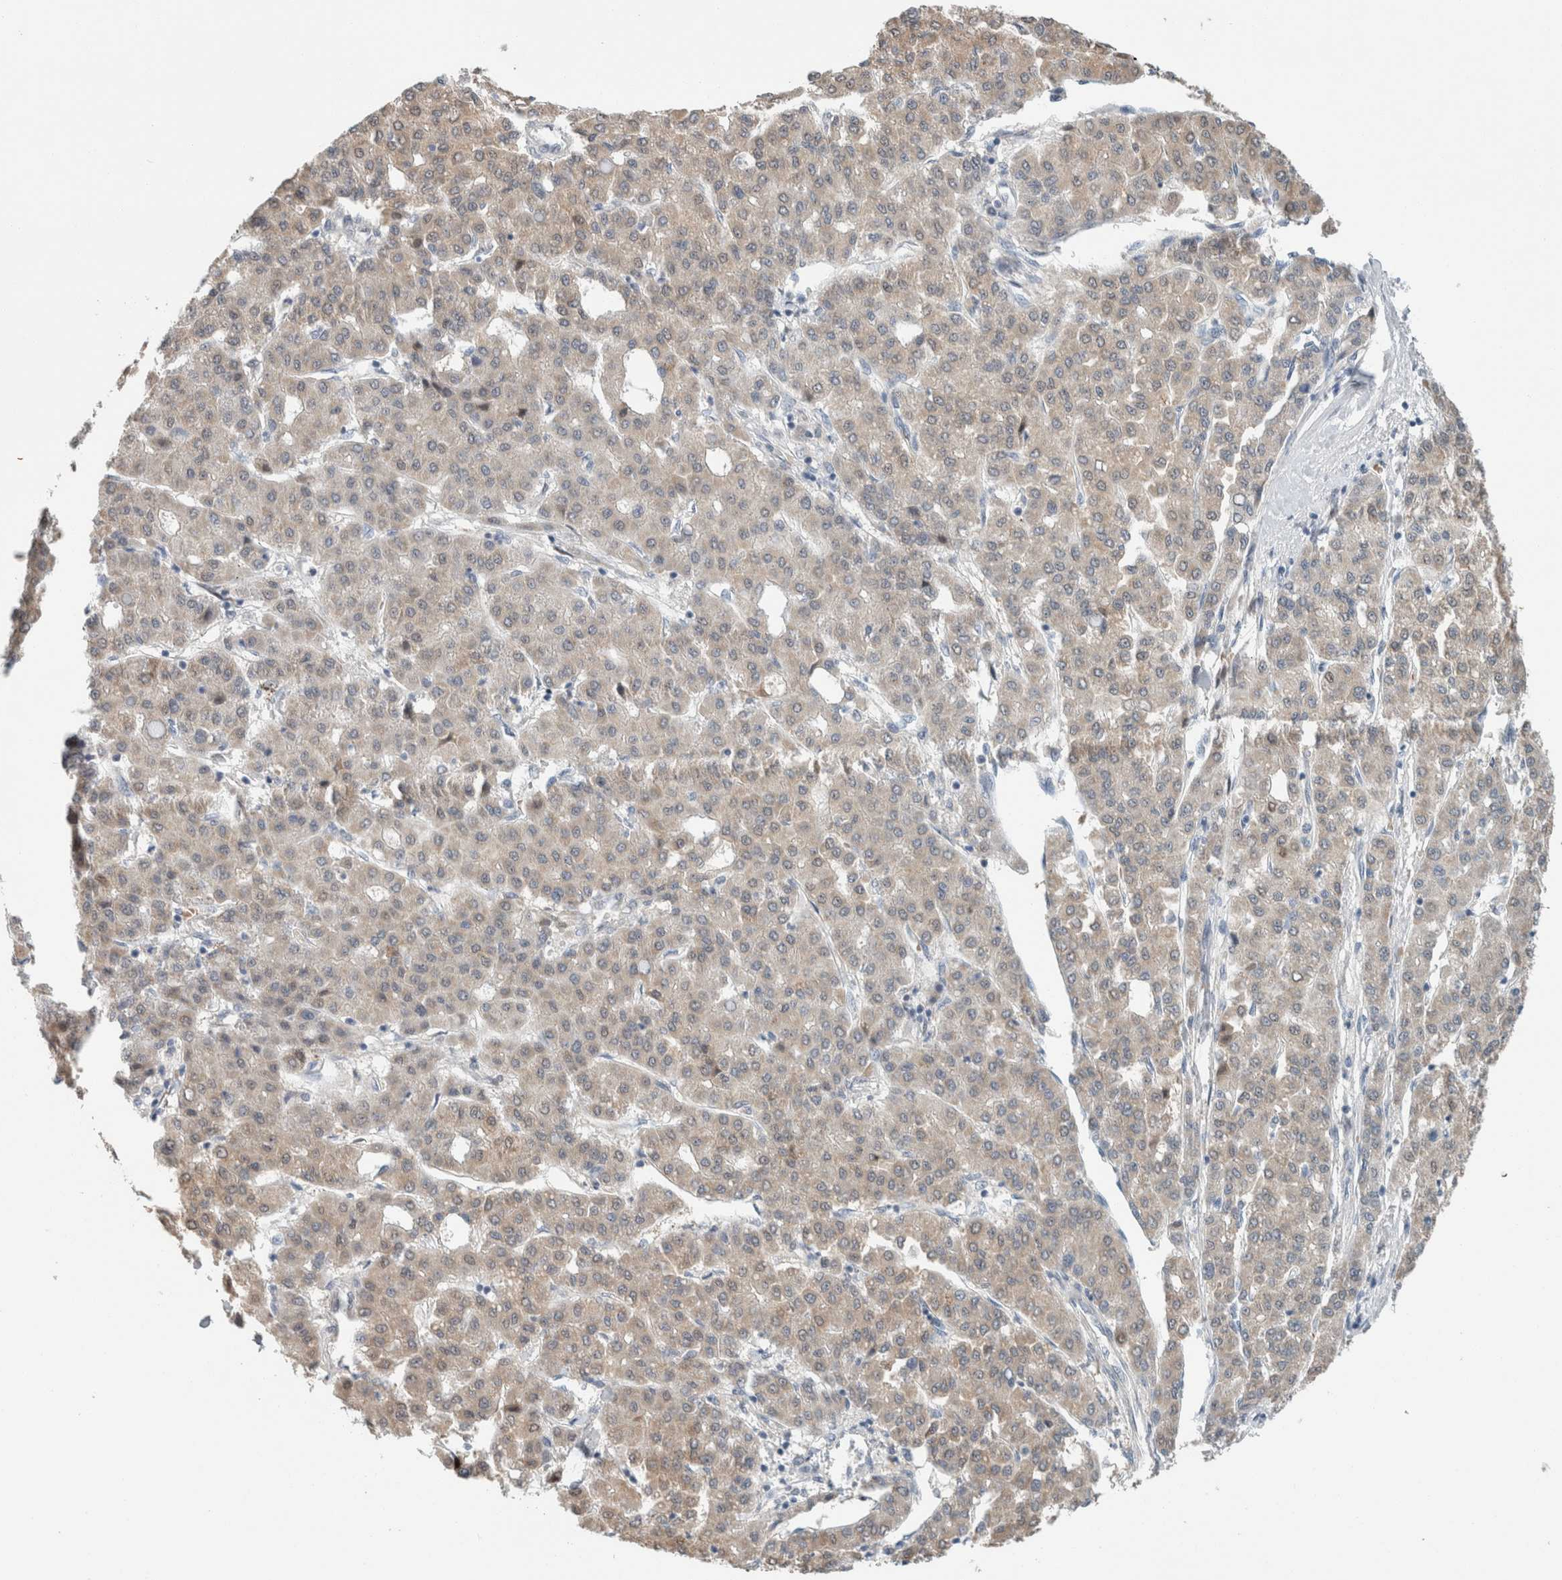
{"staining": {"intensity": "weak", "quantity": "25%-75%", "location": "cytoplasmic/membranous"}, "tissue": "liver cancer", "cell_type": "Tumor cells", "image_type": "cancer", "snomed": [{"axis": "morphology", "description": "Carcinoma, Hepatocellular, NOS"}, {"axis": "topography", "description": "Liver"}], "caption": "Protein staining displays weak cytoplasmic/membranous positivity in about 25%-75% of tumor cells in liver cancer (hepatocellular carcinoma).", "gene": "CRAT", "patient": {"sex": "male", "age": 65}}